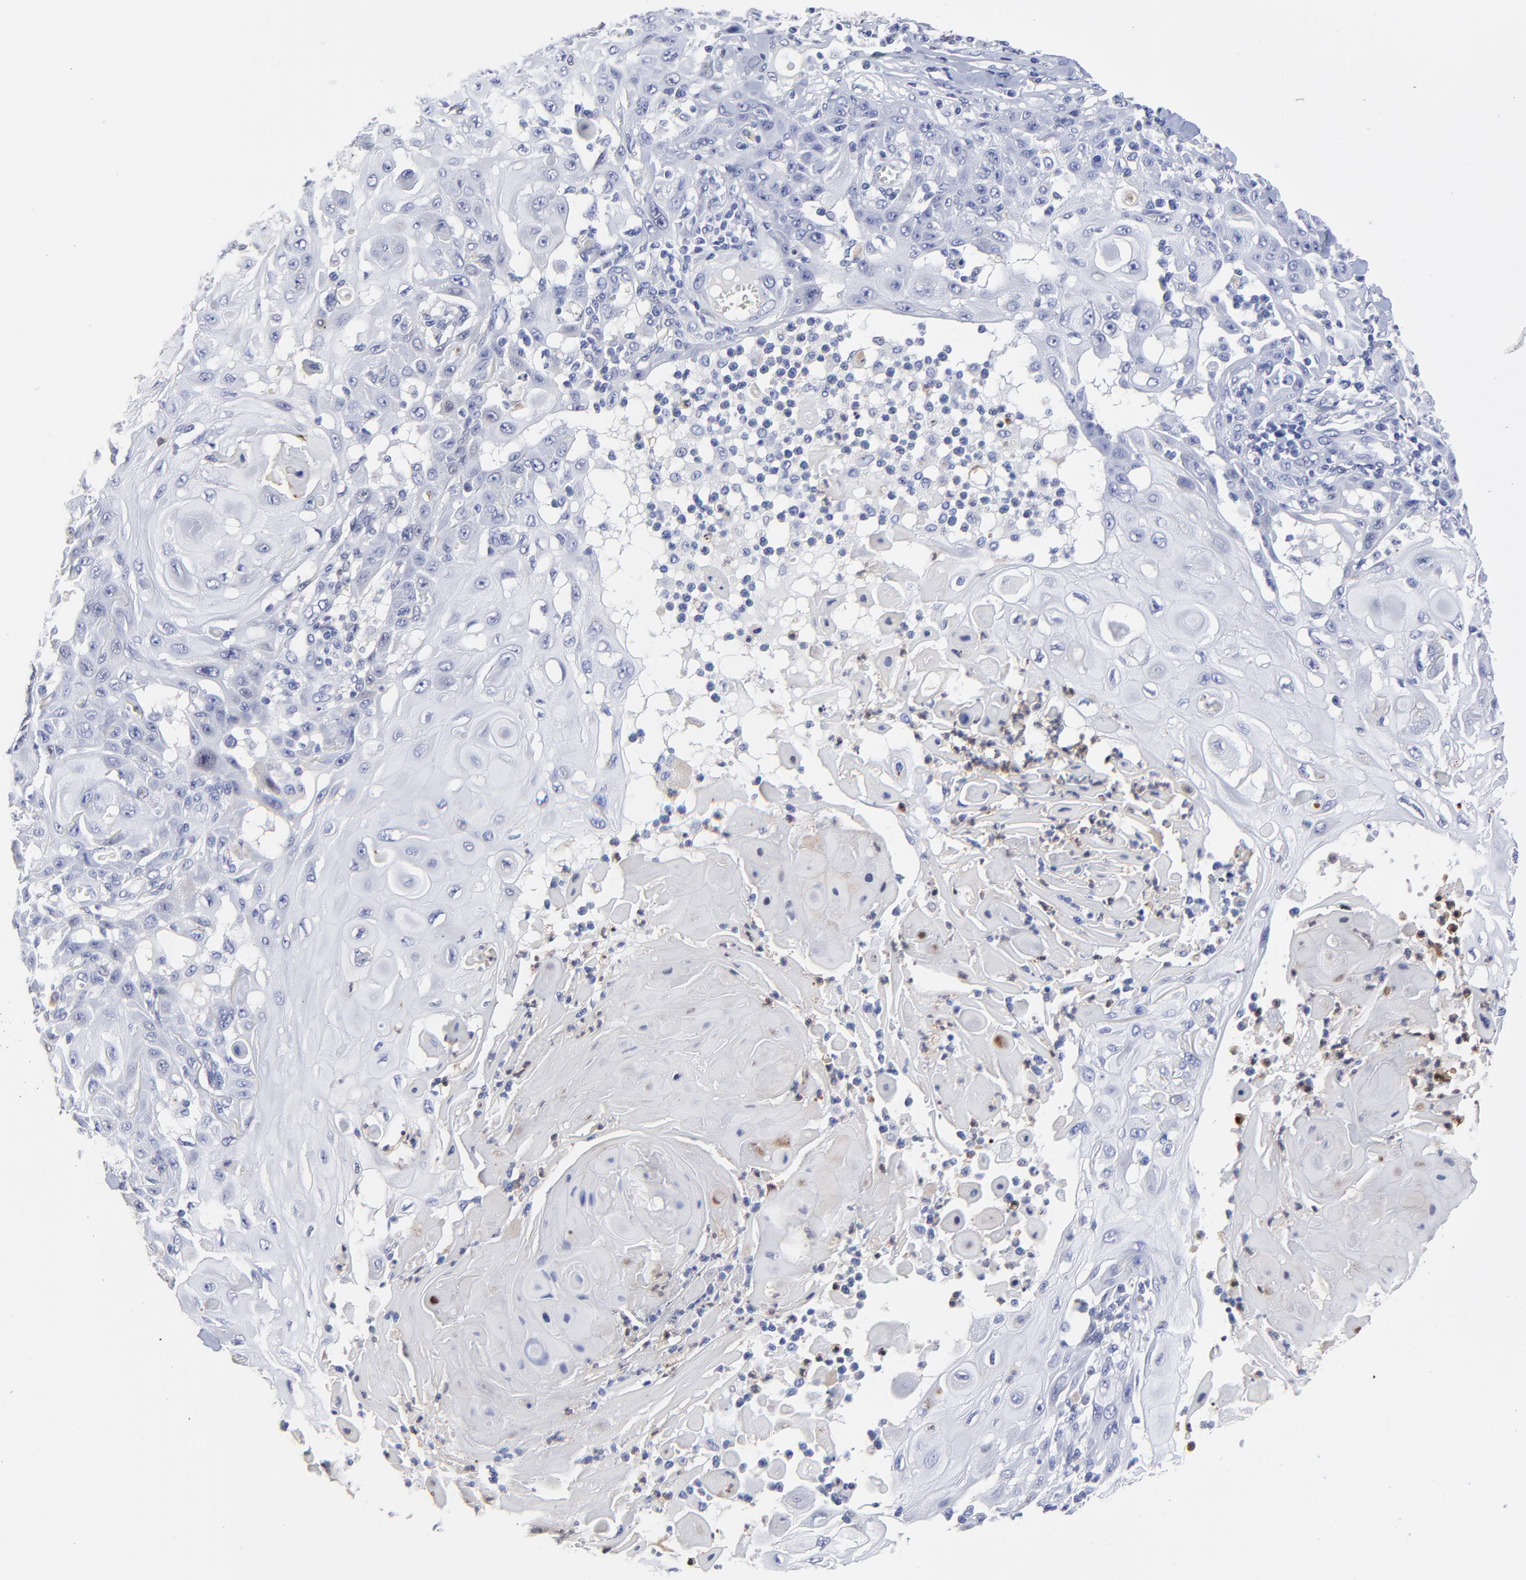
{"staining": {"intensity": "negative", "quantity": "none", "location": "none"}, "tissue": "skin cancer", "cell_type": "Tumor cells", "image_type": "cancer", "snomed": [{"axis": "morphology", "description": "Squamous cell carcinoma, NOS"}, {"axis": "topography", "description": "Skin"}], "caption": "DAB immunohistochemical staining of skin cancer (squamous cell carcinoma) reveals no significant expression in tumor cells.", "gene": "SMARCA1", "patient": {"sex": "male", "age": 24}}